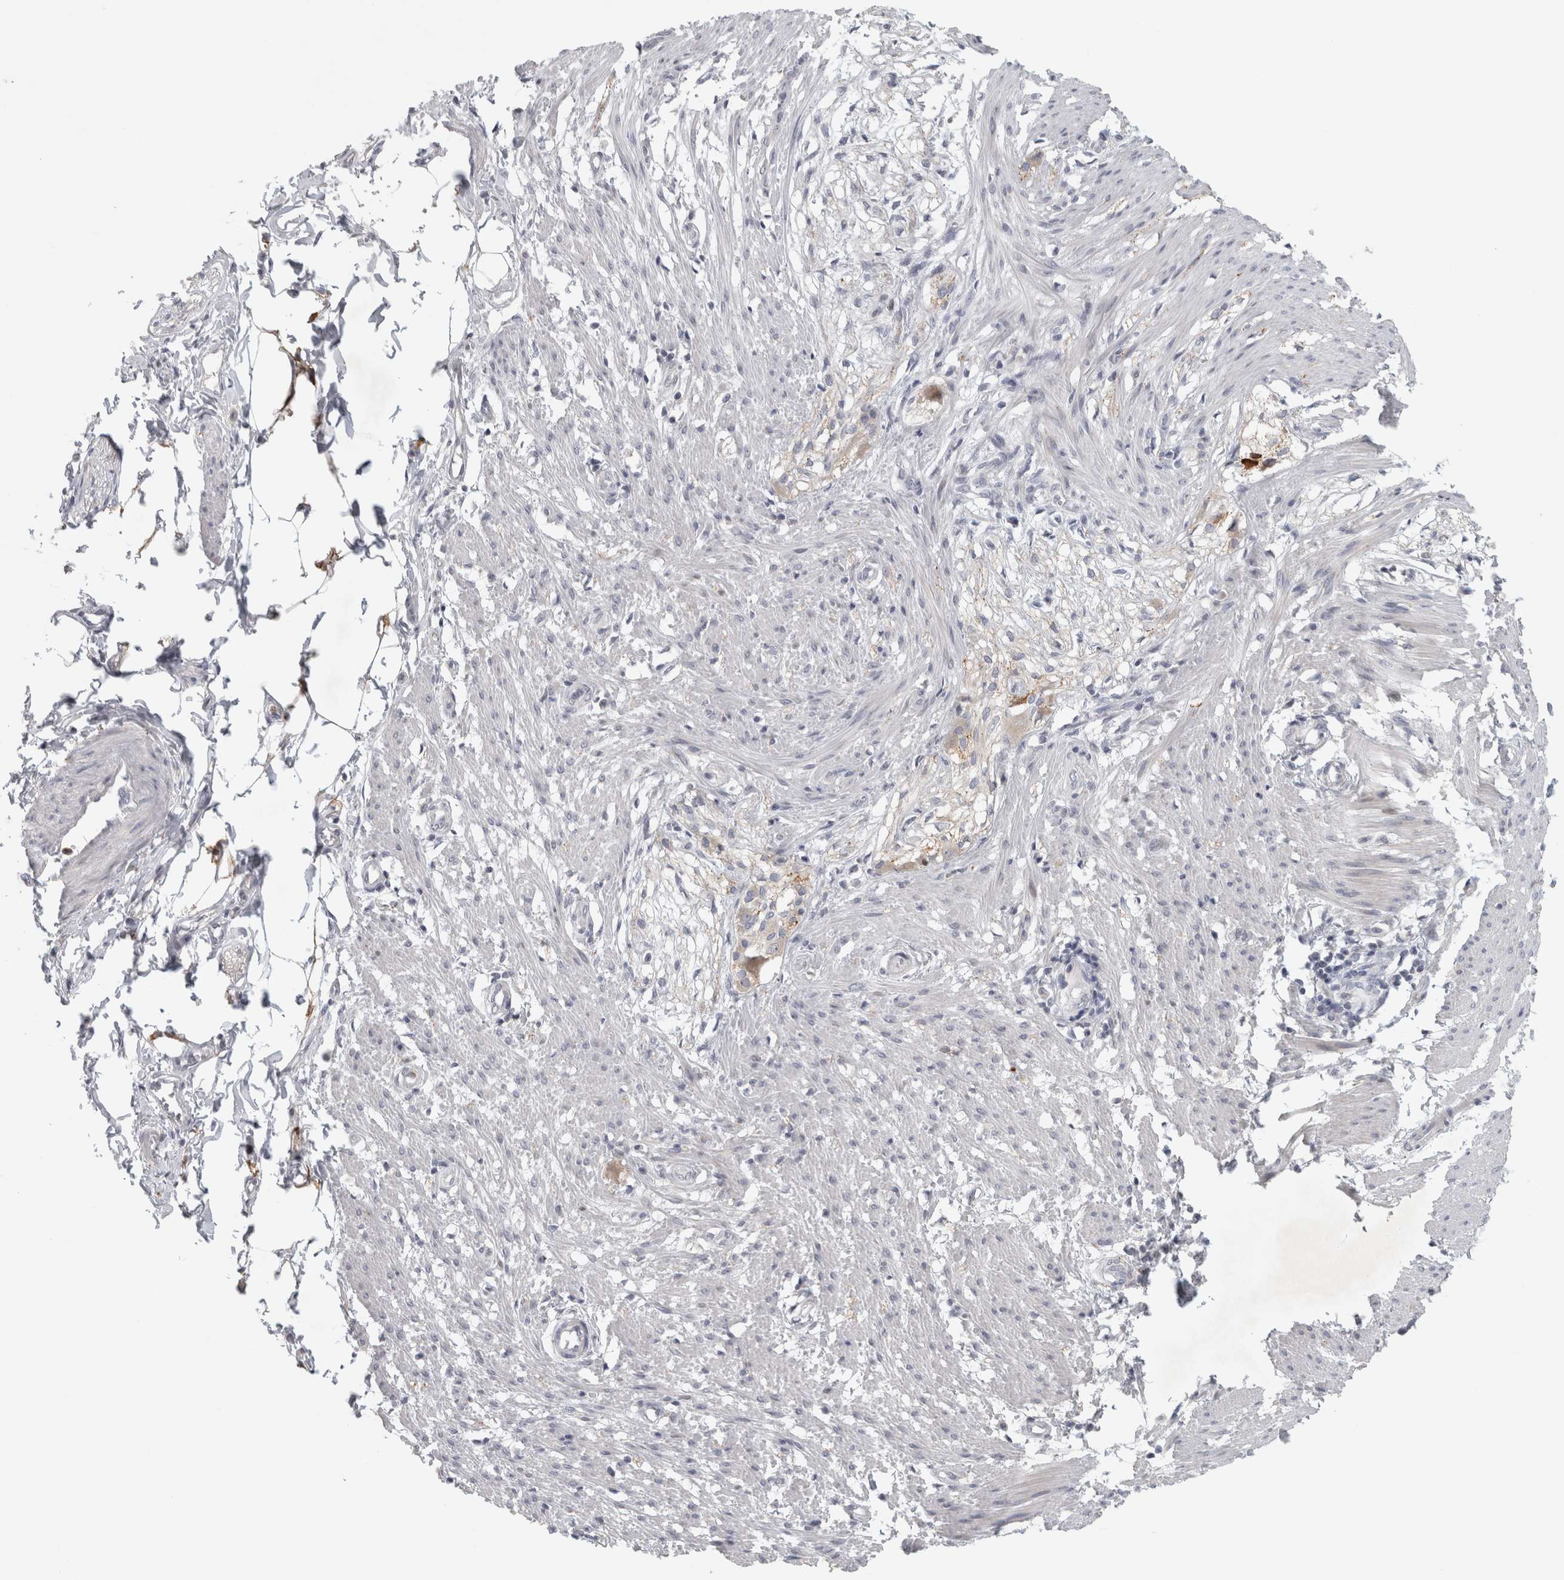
{"staining": {"intensity": "negative", "quantity": "none", "location": "none"}, "tissue": "smooth muscle", "cell_type": "Smooth muscle cells", "image_type": "normal", "snomed": [{"axis": "morphology", "description": "Normal tissue, NOS"}, {"axis": "morphology", "description": "Adenocarcinoma, NOS"}, {"axis": "topography", "description": "Smooth muscle"}, {"axis": "topography", "description": "Colon"}], "caption": "Immunohistochemistry image of benign smooth muscle: smooth muscle stained with DAB (3,3'-diaminobenzidine) shows no significant protein expression in smooth muscle cells.", "gene": "PTPRN2", "patient": {"sex": "male", "age": 14}}